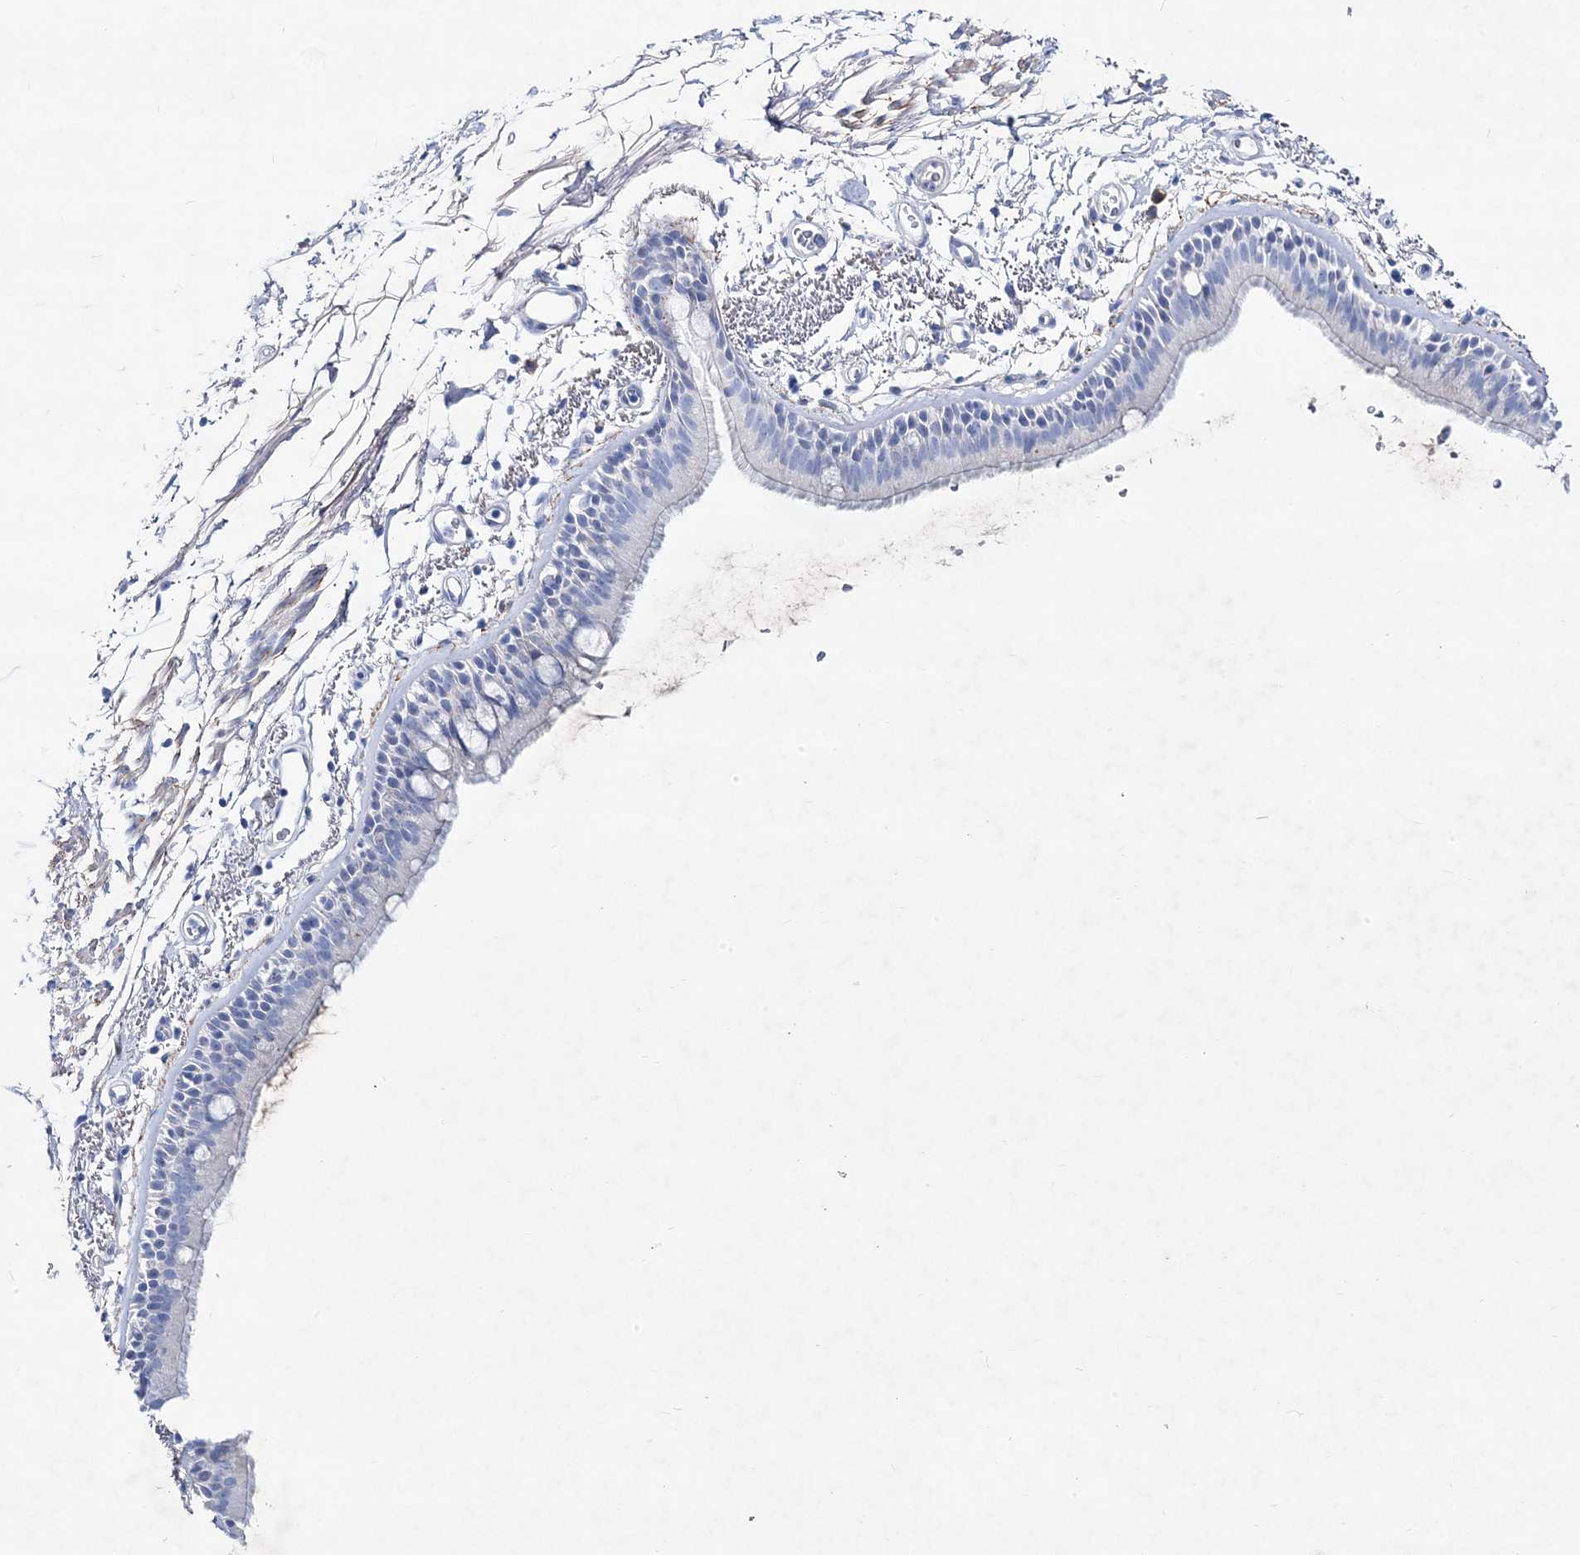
{"staining": {"intensity": "negative", "quantity": "none", "location": "none"}, "tissue": "bronchus", "cell_type": "Respiratory epithelial cells", "image_type": "normal", "snomed": [{"axis": "morphology", "description": "Normal tissue, NOS"}, {"axis": "topography", "description": "Lymph node"}, {"axis": "topography", "description": "Bronchus"}], "caption": "Immunohistochemistry histopathology image of benign bronchus: bronchus stained with DAB reveals no significant protein expression in respiratory epithelial cells.", "gene": "SPINK7", "patient": {"sex": "female", "age": 70}}